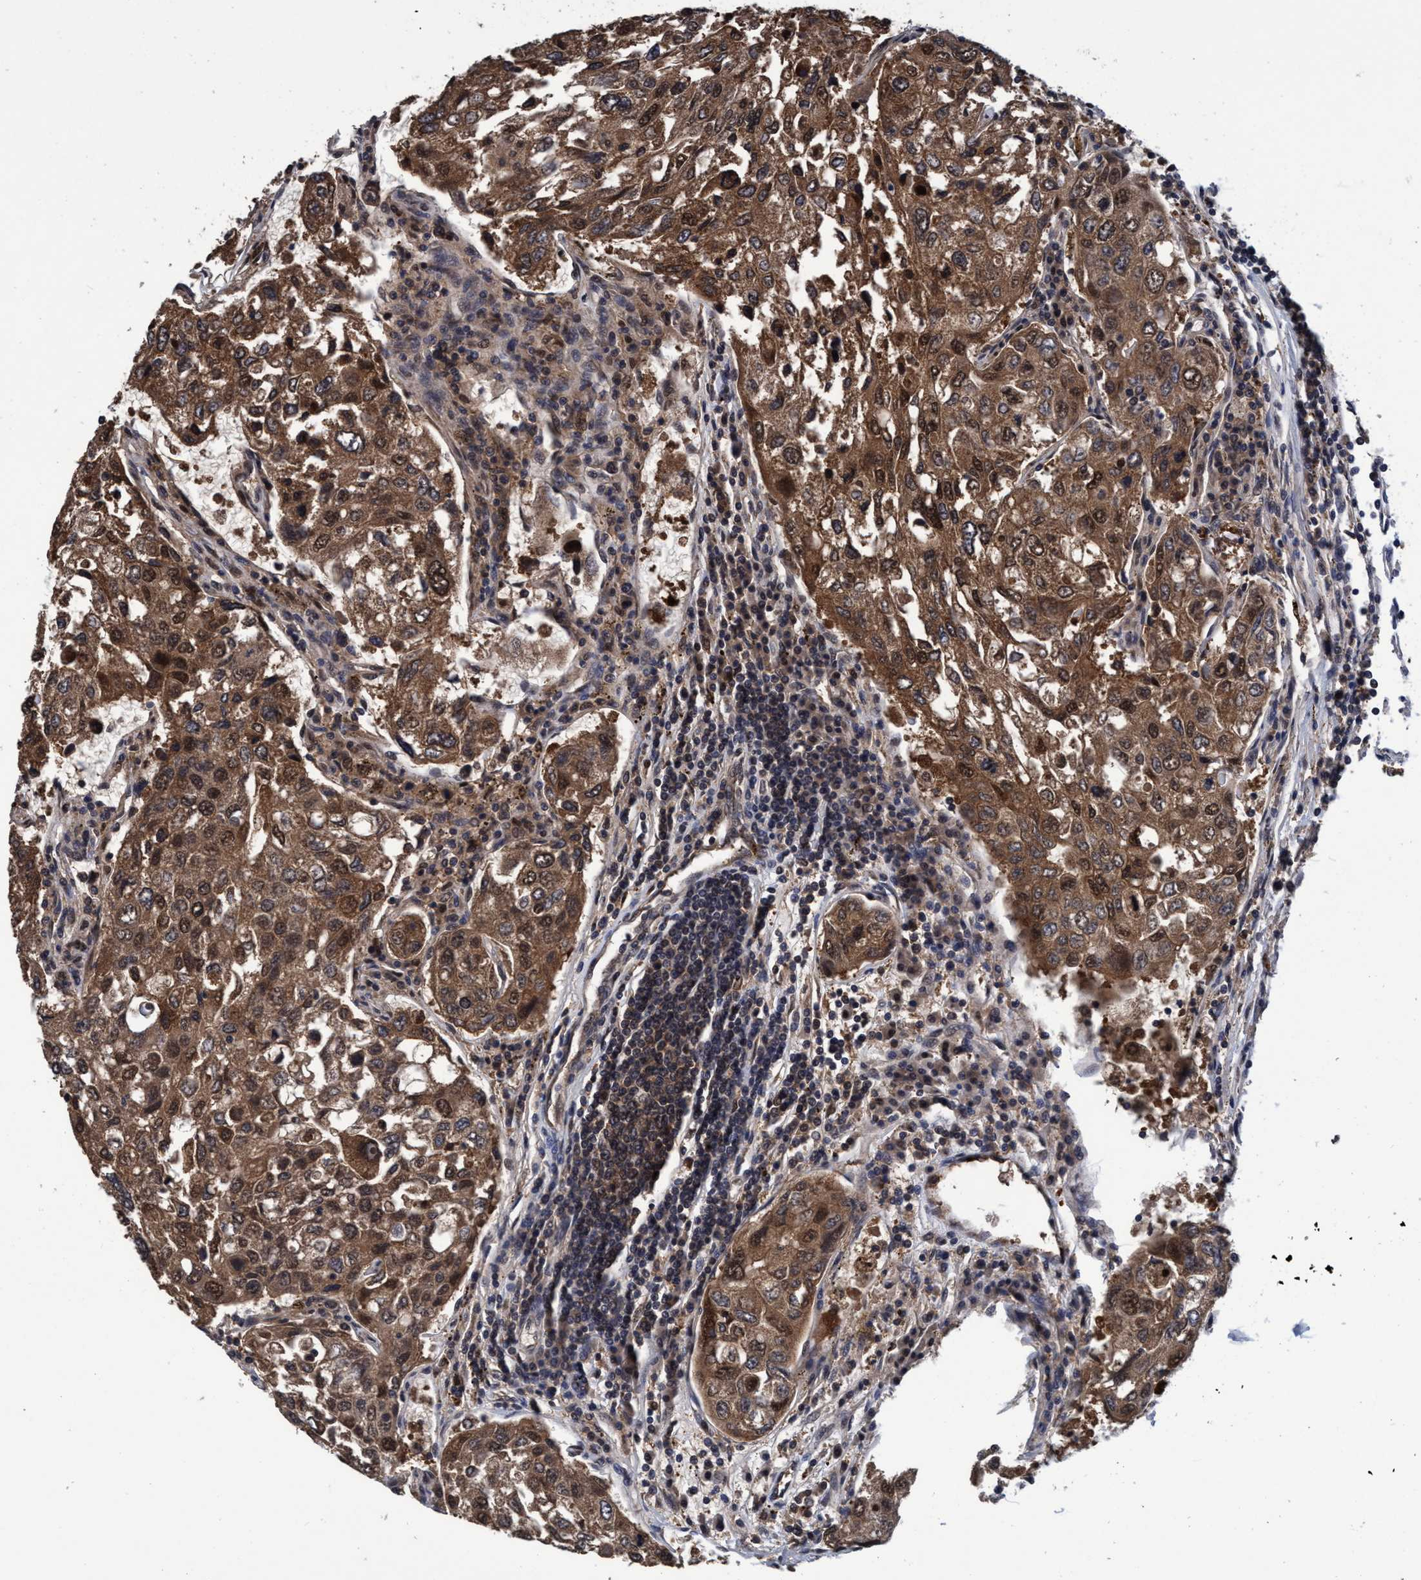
{"staining": {"intensity": "moderate", "quantity": ">75%", "location": "cytoplasmic/membranous,nuclear"}, "tissue": "urothelial cancer", "cell_type": "Tumor cells", "image_type": "cancer", "snomed": [{"axis": "morphology", "description": "Urothelial carcinoma, High grade"}, {"axis": "topography", "description": "Lymph node"}, {"axis": "topography", "description": "Urinary bladder"}], "caption": "Urothelial cancer stained with immunohistochemistry reveals moderate cytoplasmic/membranous and nuclear positivity in about >75% of tumor cells. Nuclei are stained in blue.", "gene": "PSMD12", "patient": {"sex": "male", "age": 51}}